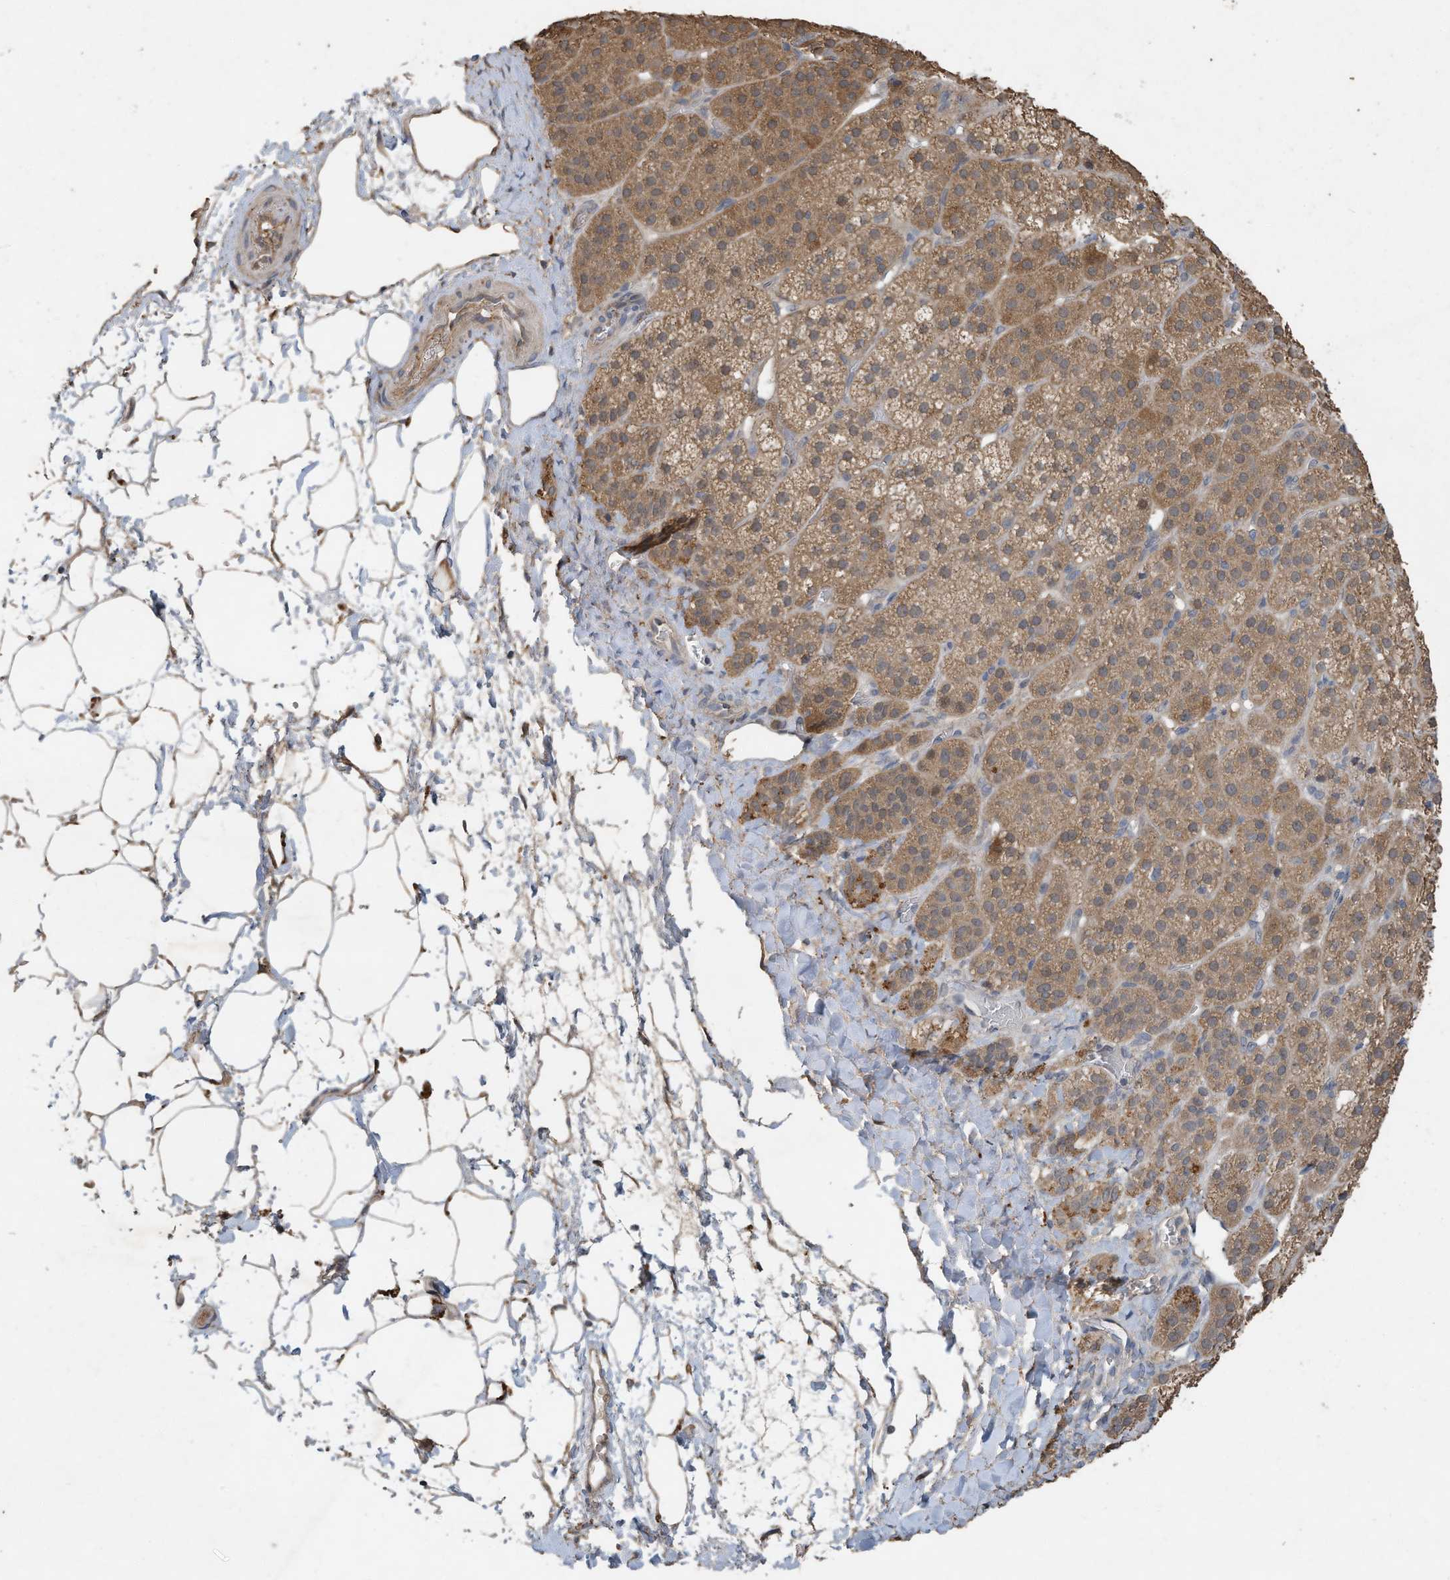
{"staining": {"intensity": "strong", "quantity": "25%-75%", "location": "cytoplasmic/membranous"}, "tissue": "adrenal gland", "cell_type": "Glandular cells", "image_type": "normal", "snomed": [{"axis": "morphology", "description": "Normal tissue, NOS"}, {"axis": "topography", "description": "Adrenal gland"}], "caption": "A brown stain highlights strong cytoplasmic/membranous staining of a protein in glandular cells of unremarkable human adrenal gland.", "gene": "CAPN13", "patient": {"sex": "female", "age": 57}}